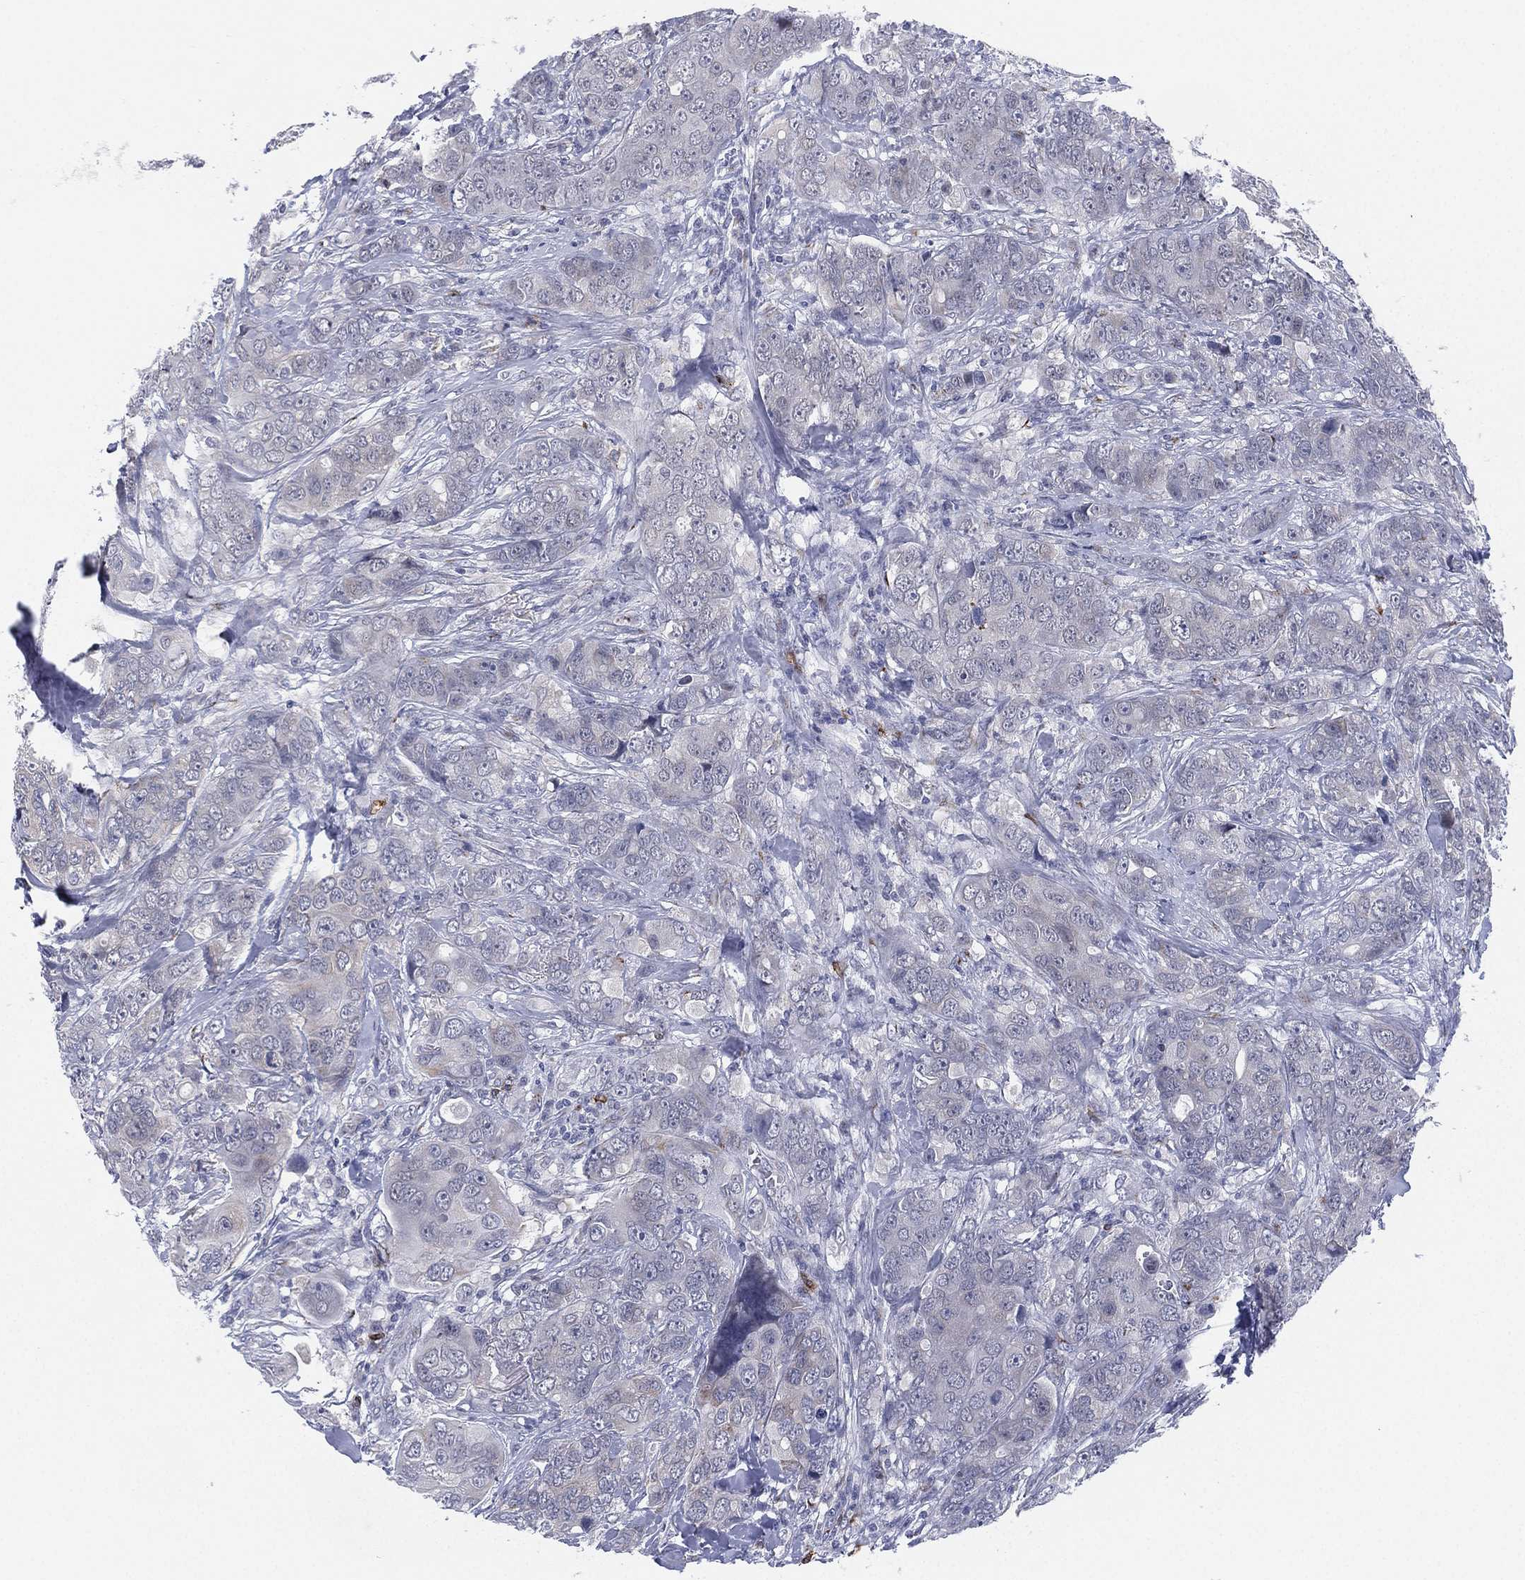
{"staining": {"intensity": "negative", "quantity": "none", "location": "none"}, "tissue": "breast cancer", "cell_type": "Tumor cells", "image_type": "cancer", "snomed": [{"axis": "morphology", "description": "Duct carcinoma"}, {"axis": "topography", "description": "Breast"}], "caption": "Protein analysis of breast cancer (infiltrating ductal carcinoma) shows no significant staining in tumor cells.", "gene": "CD177", "patient": {"sex": "female", "age": 43}}